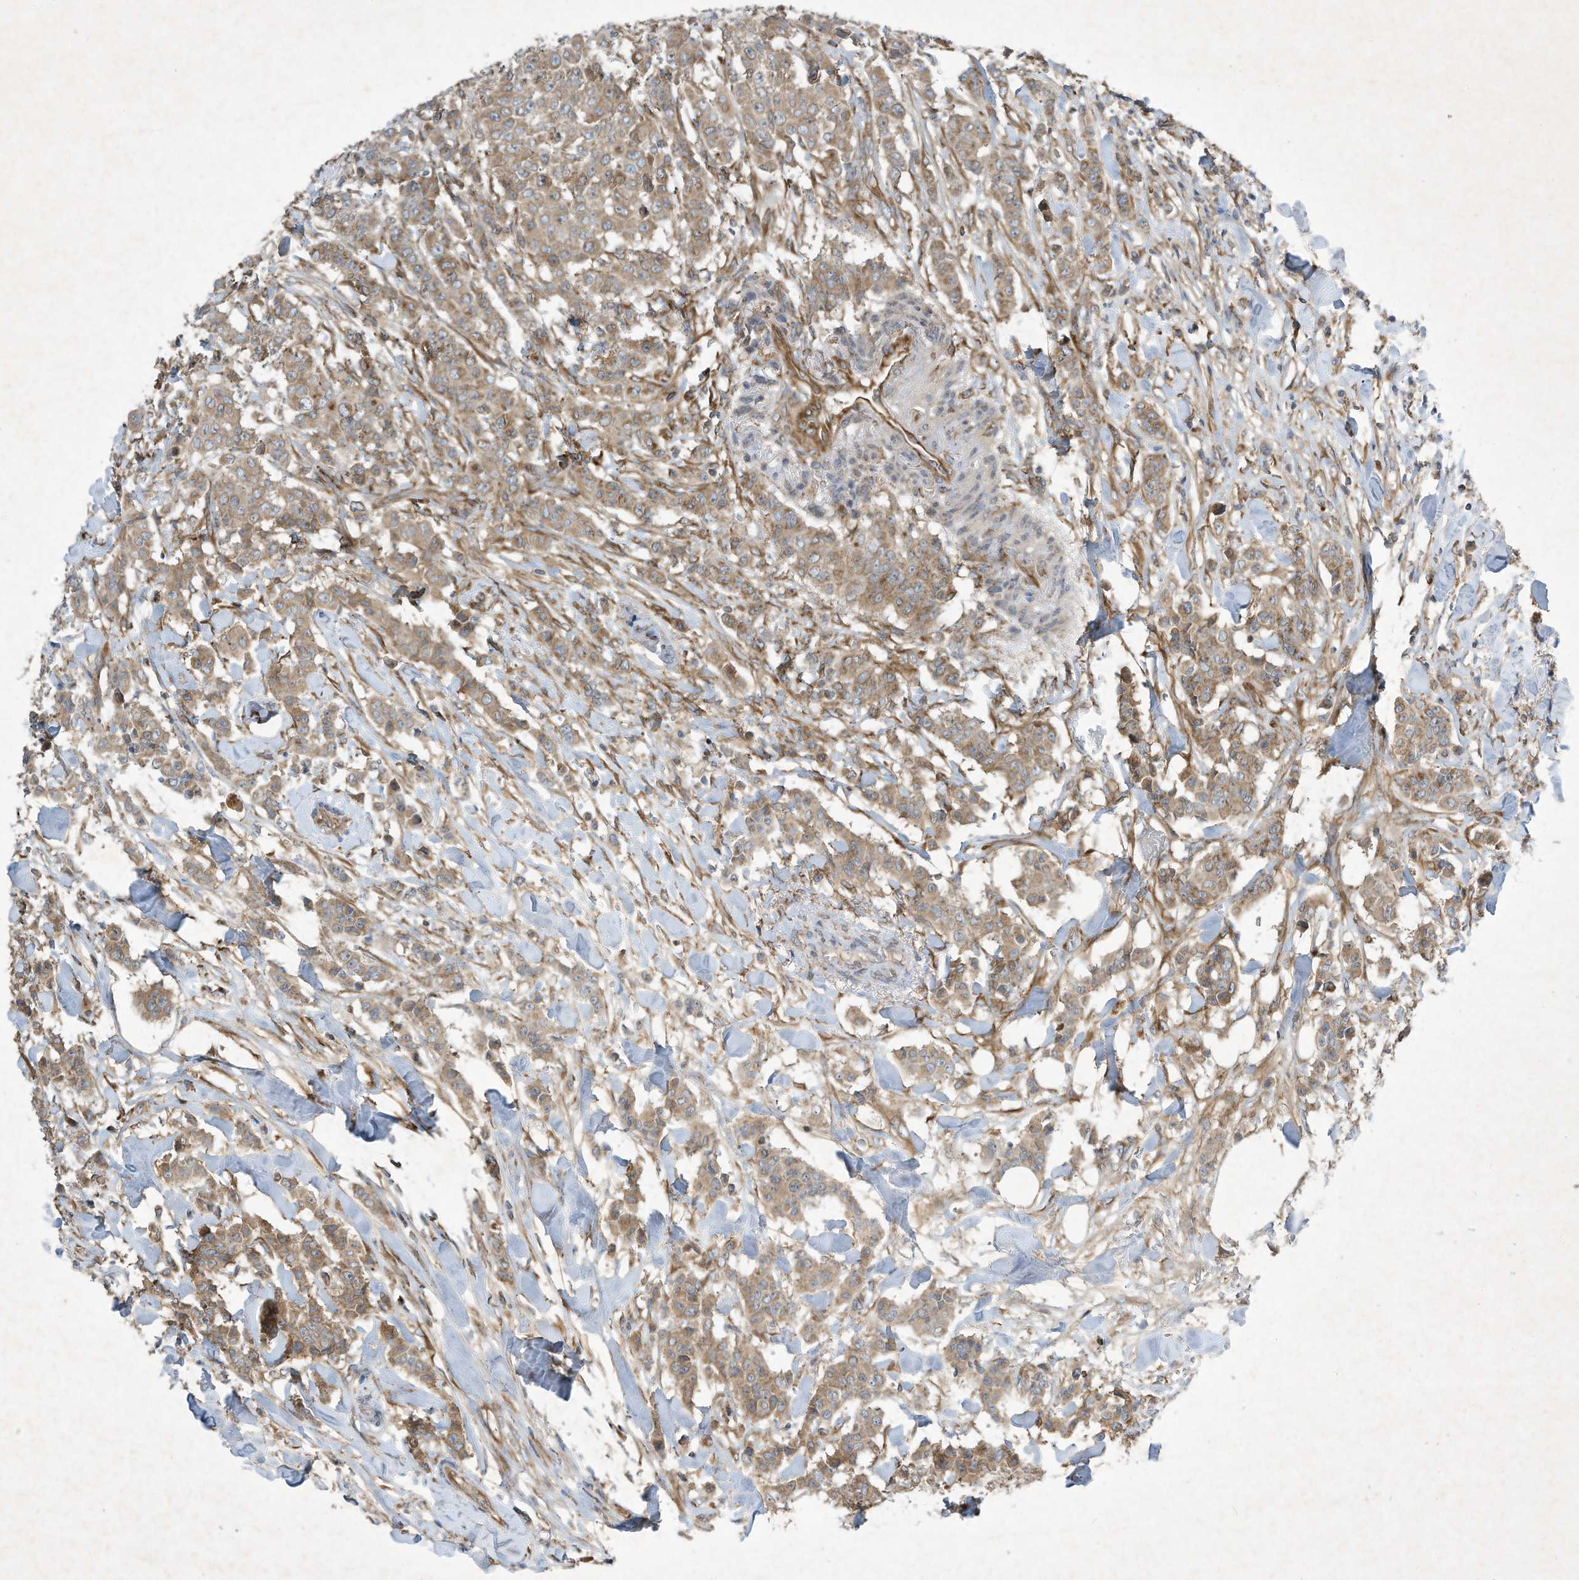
{"staining": {"intensity": "moderate", "quantity": ">75%", "location": "cytoplasmic/membranous"}, "tissue": "breast cancer", "cell_type": "Tumor cells", "image_type": "cancer", "snomed": [{"axis": "morphology", "description": "Duct carcinoma"}, {"axis": "topography", "description": "Breast"}], "caption": "This is a histology image of immunohistochemistry staining of intraductal carcinoma (breast), which shows moderate expression in the cytoplasmic/membranous of tumor cells.", "gene": "SYNJ2", "patient": {"sex": "female", "age": 40}}